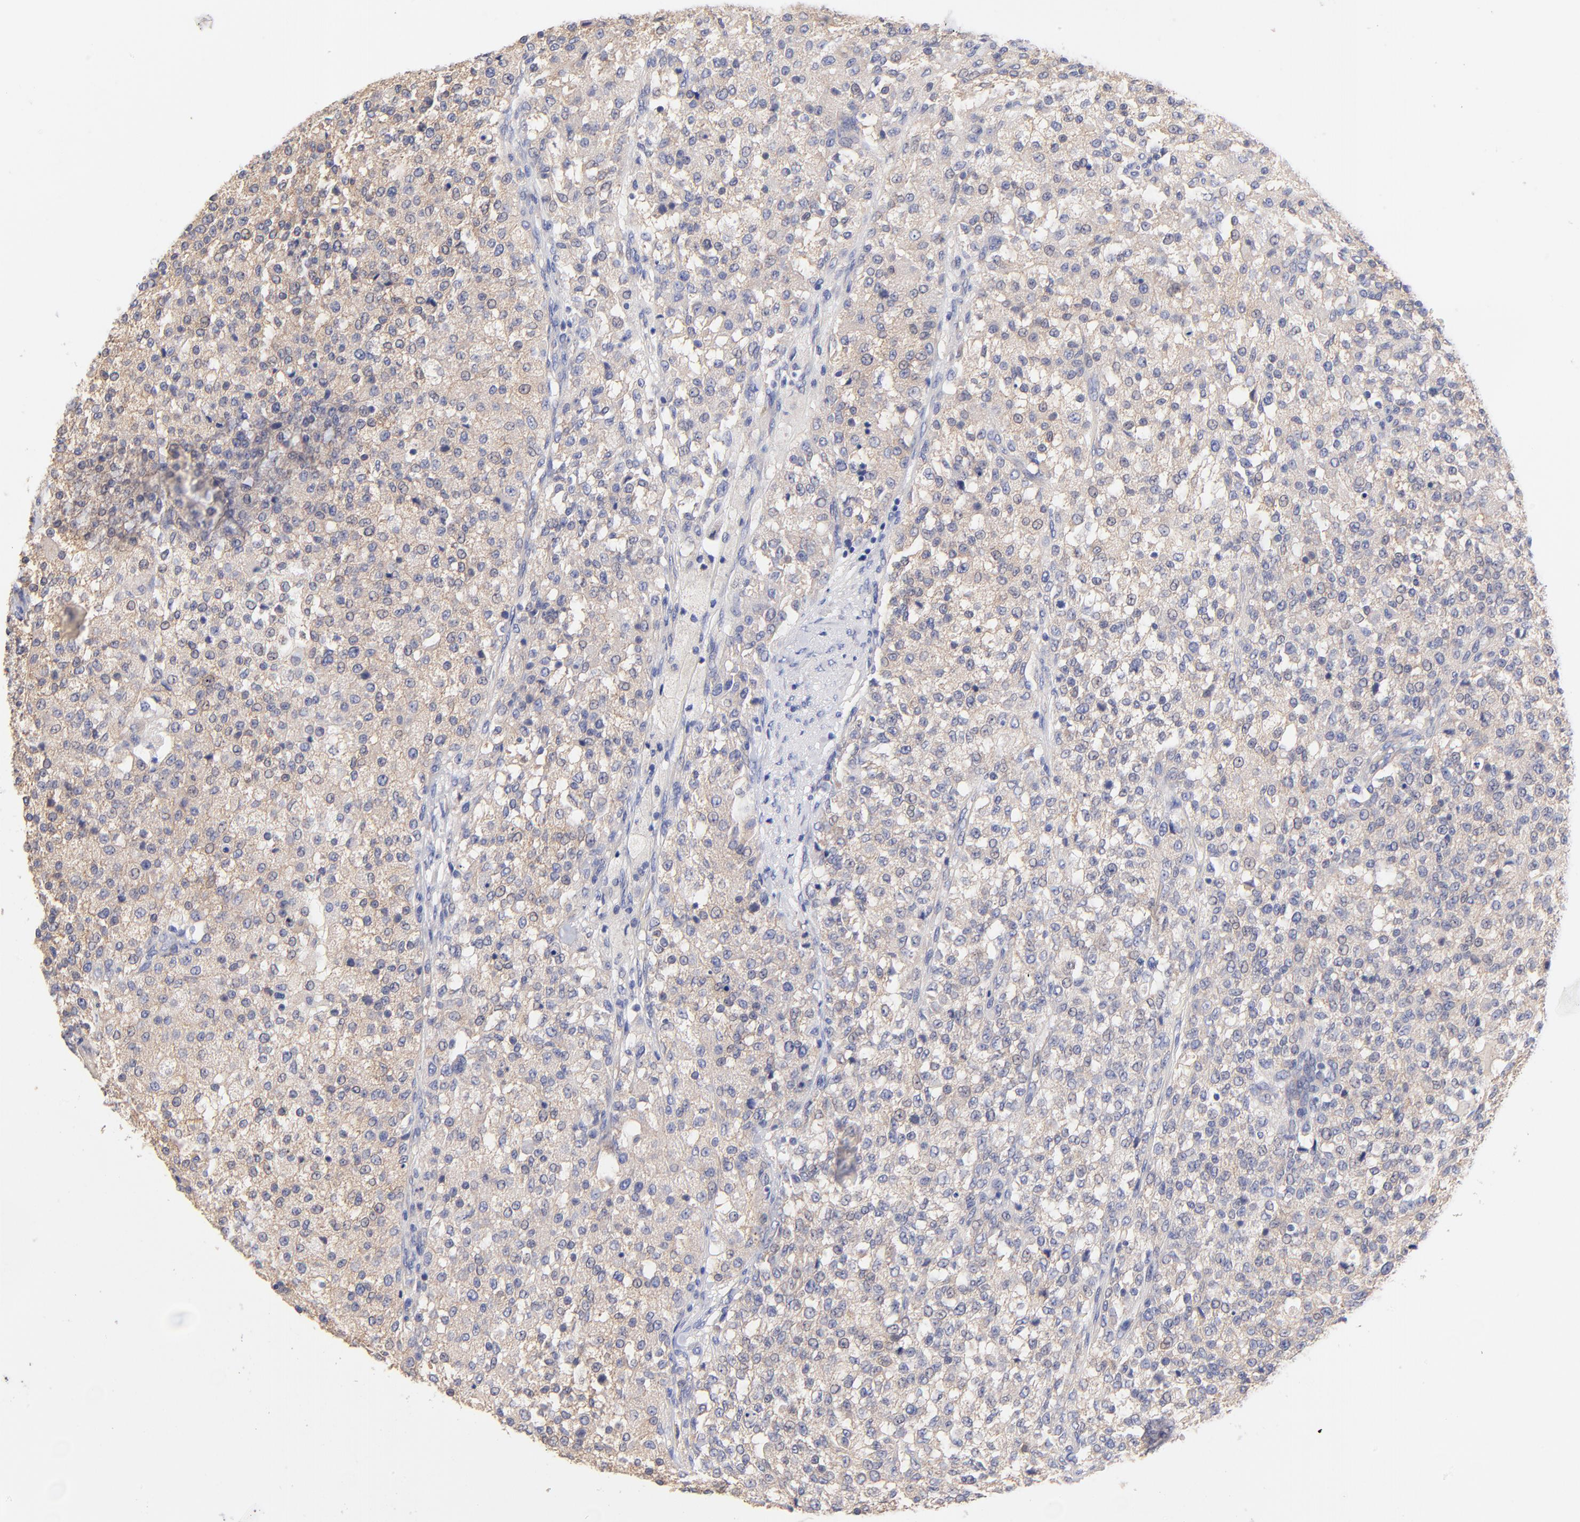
{"staining": {"intensity": "weak", "quantity": ">75%", "location": "cytoplasmic/membranous"}, "tissue": "testis cancer", "cell_type": "Tumor cells", "image_type": "cancer", "snomed": [{"axis": "morphology", "description": "Seminoma, NOS"}, {"axis": "topography", "description": "Testis"}], "caption": "This histopathology image reveals testis seminoma stained with immunohistochemistry to label a protein in brown. The cytoplasmic/membranous of tumor cells show weak positivity for the protein. Nuclei are counter-stained blue.", "gene": "TNFRSF13C", "patient": {"sex": "male", "age": 59}}